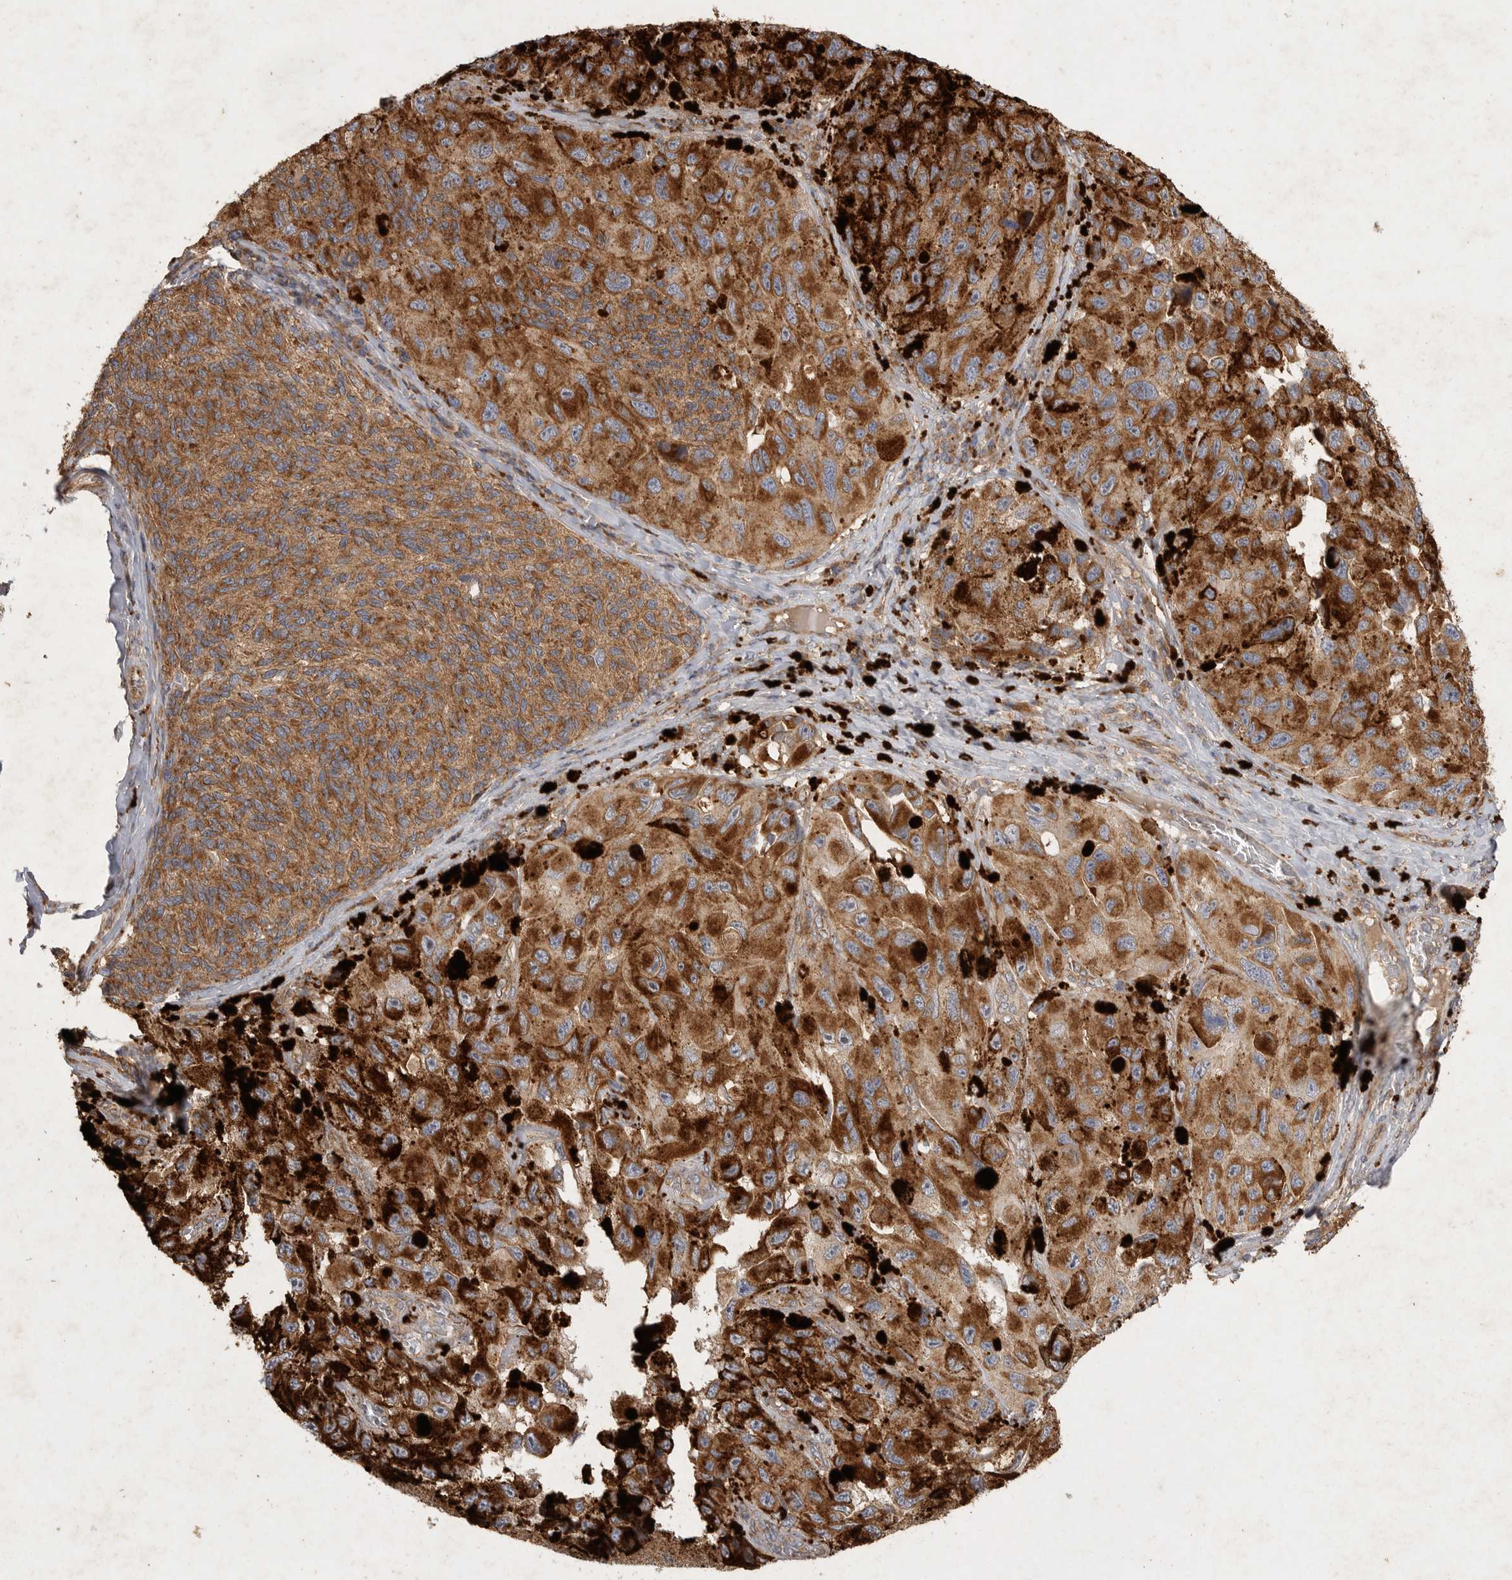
{"staining": {"intensity": "moderate", "quantity": ">75%", "location": "cytoplasmic/membranous"}, "tissue": "melanoma", "cell_type": "Tumor cells", "image_type": "cancer", "snomed": [{"axis": "morphology", "description": "Malignant melanoma, NOS"}, {"axis": "topography", "description": "Skin"}], "caption": "A brown stain highlights moderate cytoplasmic/membranous expression of a protein in human malignant melanoma tumor cells. The staining was performed using DAB to visualize the protein expression in brown, while the nuclei were stained in blue with hematoxylin (Magnification: 20x).", "gene": "MRPL41", "patient": {"sex": "female", "age": 73}}